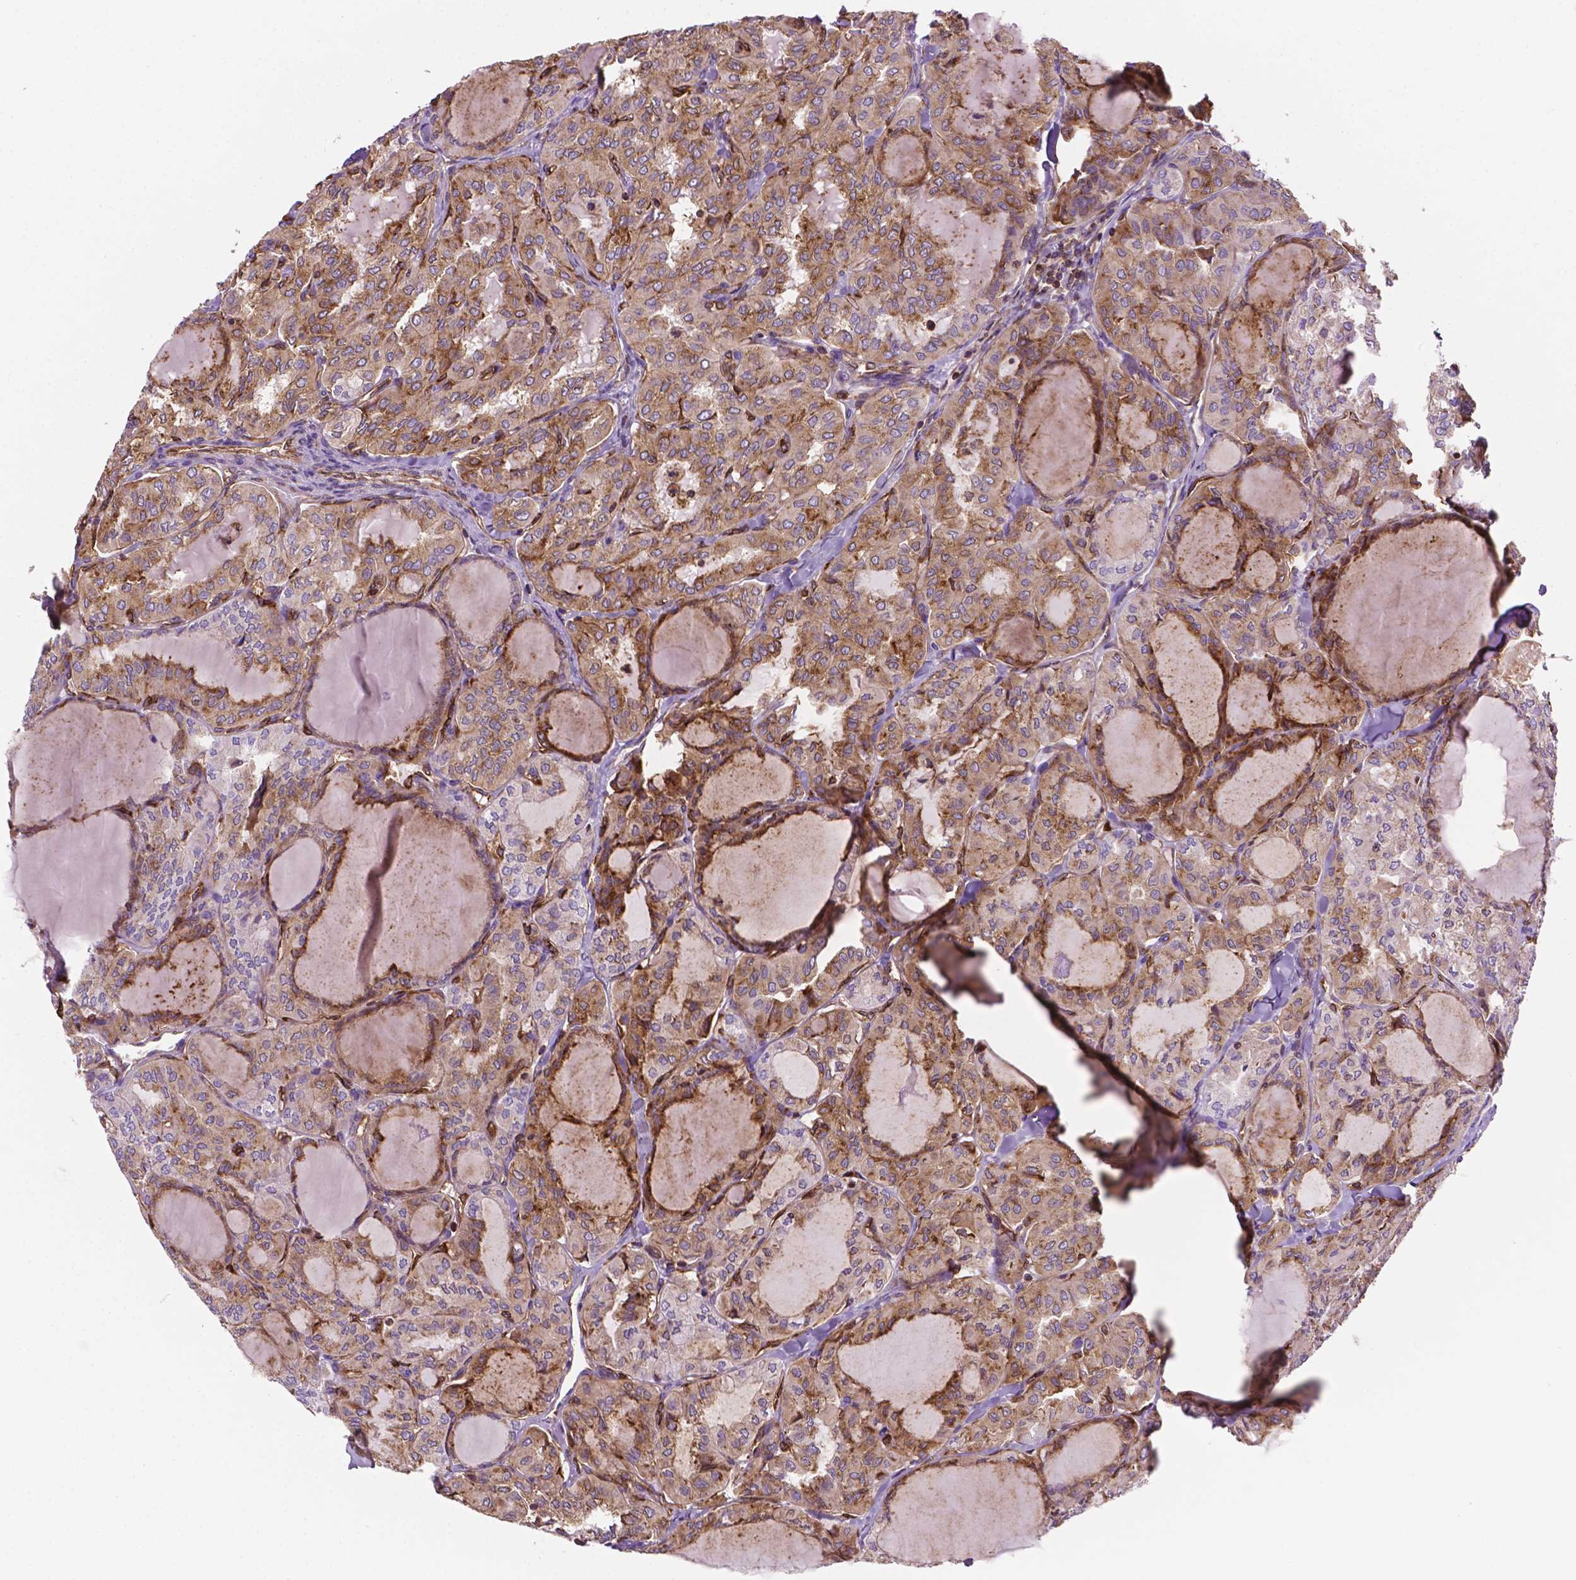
{"staining": {"intensity": "moderate", "quantity": "25%-75%", "location": "cytoplasmic/membranous"}, "tissue": "thyroid cancer", "cell_type": "Tumor cells", "image_type": "cancer", "snomed": [{"axis": "morphology", "description": "Papillary adenocarcinoma, NOS"}, {"axis": "topography", "description": "Thyroid gland"}], "caption": "A photomicrograph showing moderate cytoplasmic/membranous expression in approximately 25%-75% of tumor cells in papillary adenocarcinoma (thyroid), as visualized by brown immunohistochemical staining.", "gene": "DCN", "patient": {"sex": "male", "age": 20}}